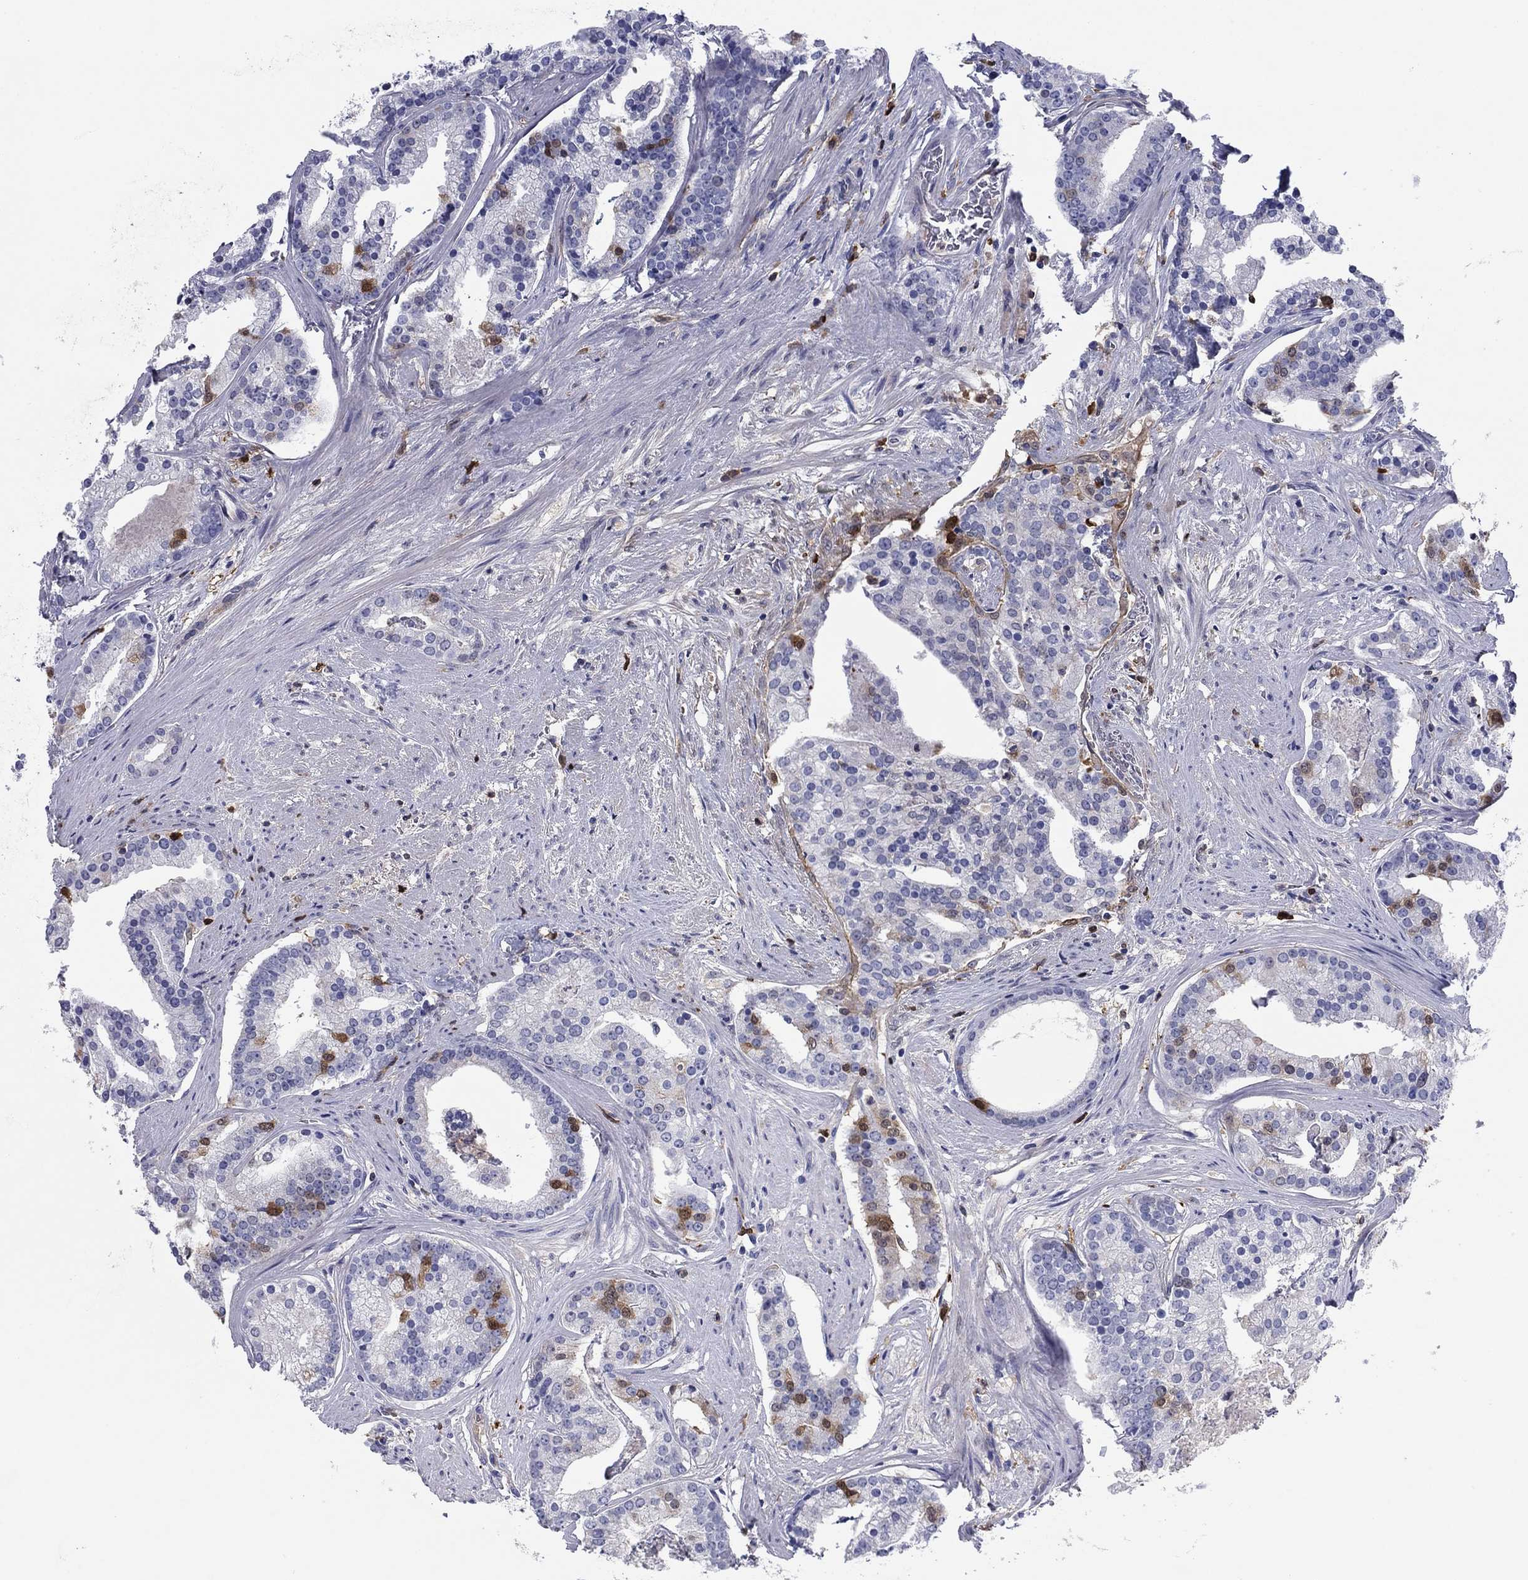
{"staining": {"intensity": "strong", "quantity": "<25%", "location": "cytoplasmic/membranous"}, "tissue": "prostate cancer", "cell_type": "Tumor cells", "image_type": "cancer", "snomed": [{"axis": "morphology", "description": "Adenocarcinoma, NOS"}, {"axis": "topography", "description": "Prostate and seminal vesicle, NOS"}, {"axis": "topography", "description": "Prostate"}], "caption": "Tumor cells demonstrate medium levels of strong cytoplasmic/membranous expression in approximately <25% of cells in prostate cancer (adenocarcinoma).", "gene": "STMN1", "patient": {"sex": "male", "age": 44}}